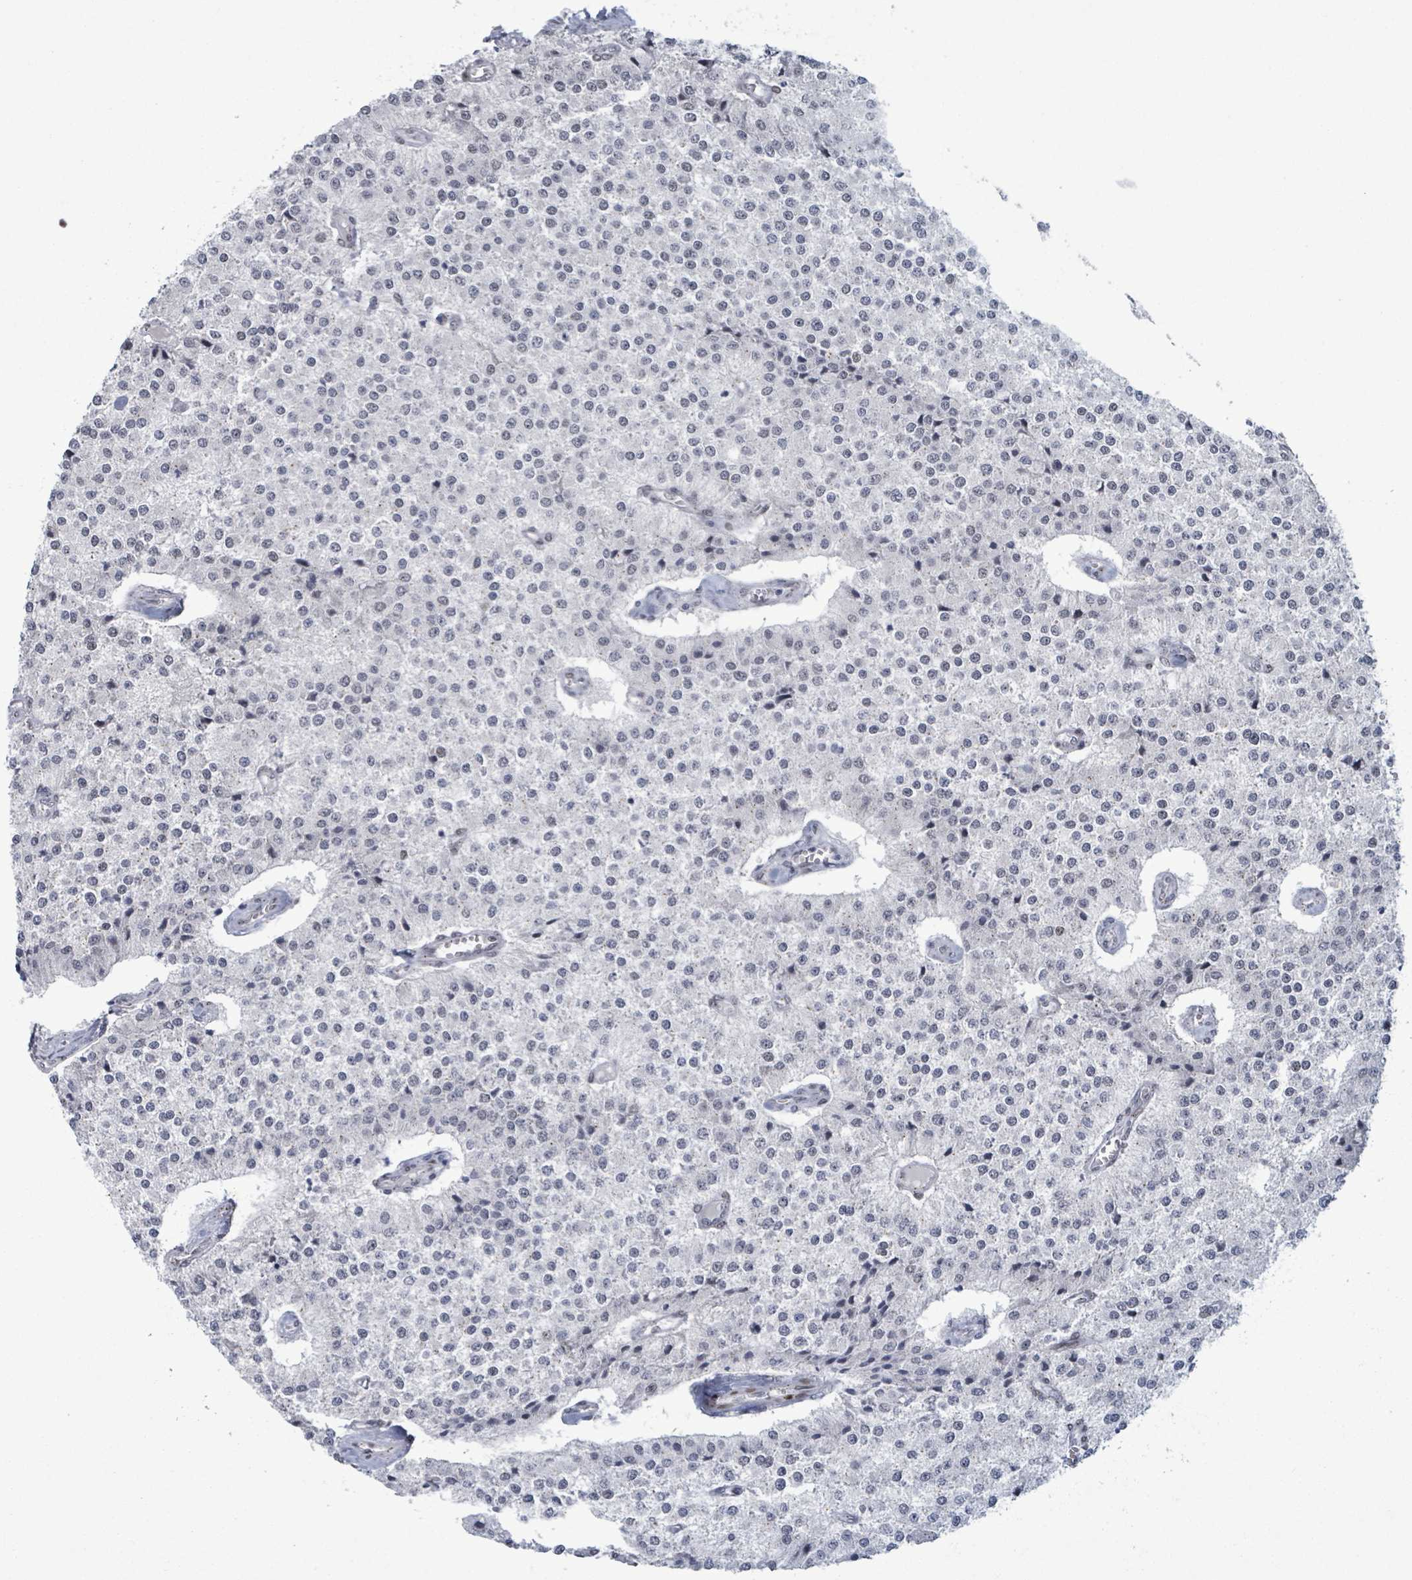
{"staining": {"intensity": "negative", "quantity": "none", "location": "none"}, "tissue": "carcinoid", "cell_type": "Tumor cells", "image_type": "cancer", "snomed": [{"axis": "morphology", "description": "Carcinoid, malignant, NOS"}, {"axis": "topography", "description": "Colon"}], "caption": "Carcinoid was stained to show a protein in brown. There is no significant positivity in tumor cells.", "gene": "TUSC1", "patient": {"sex": "female", "age": 52}}